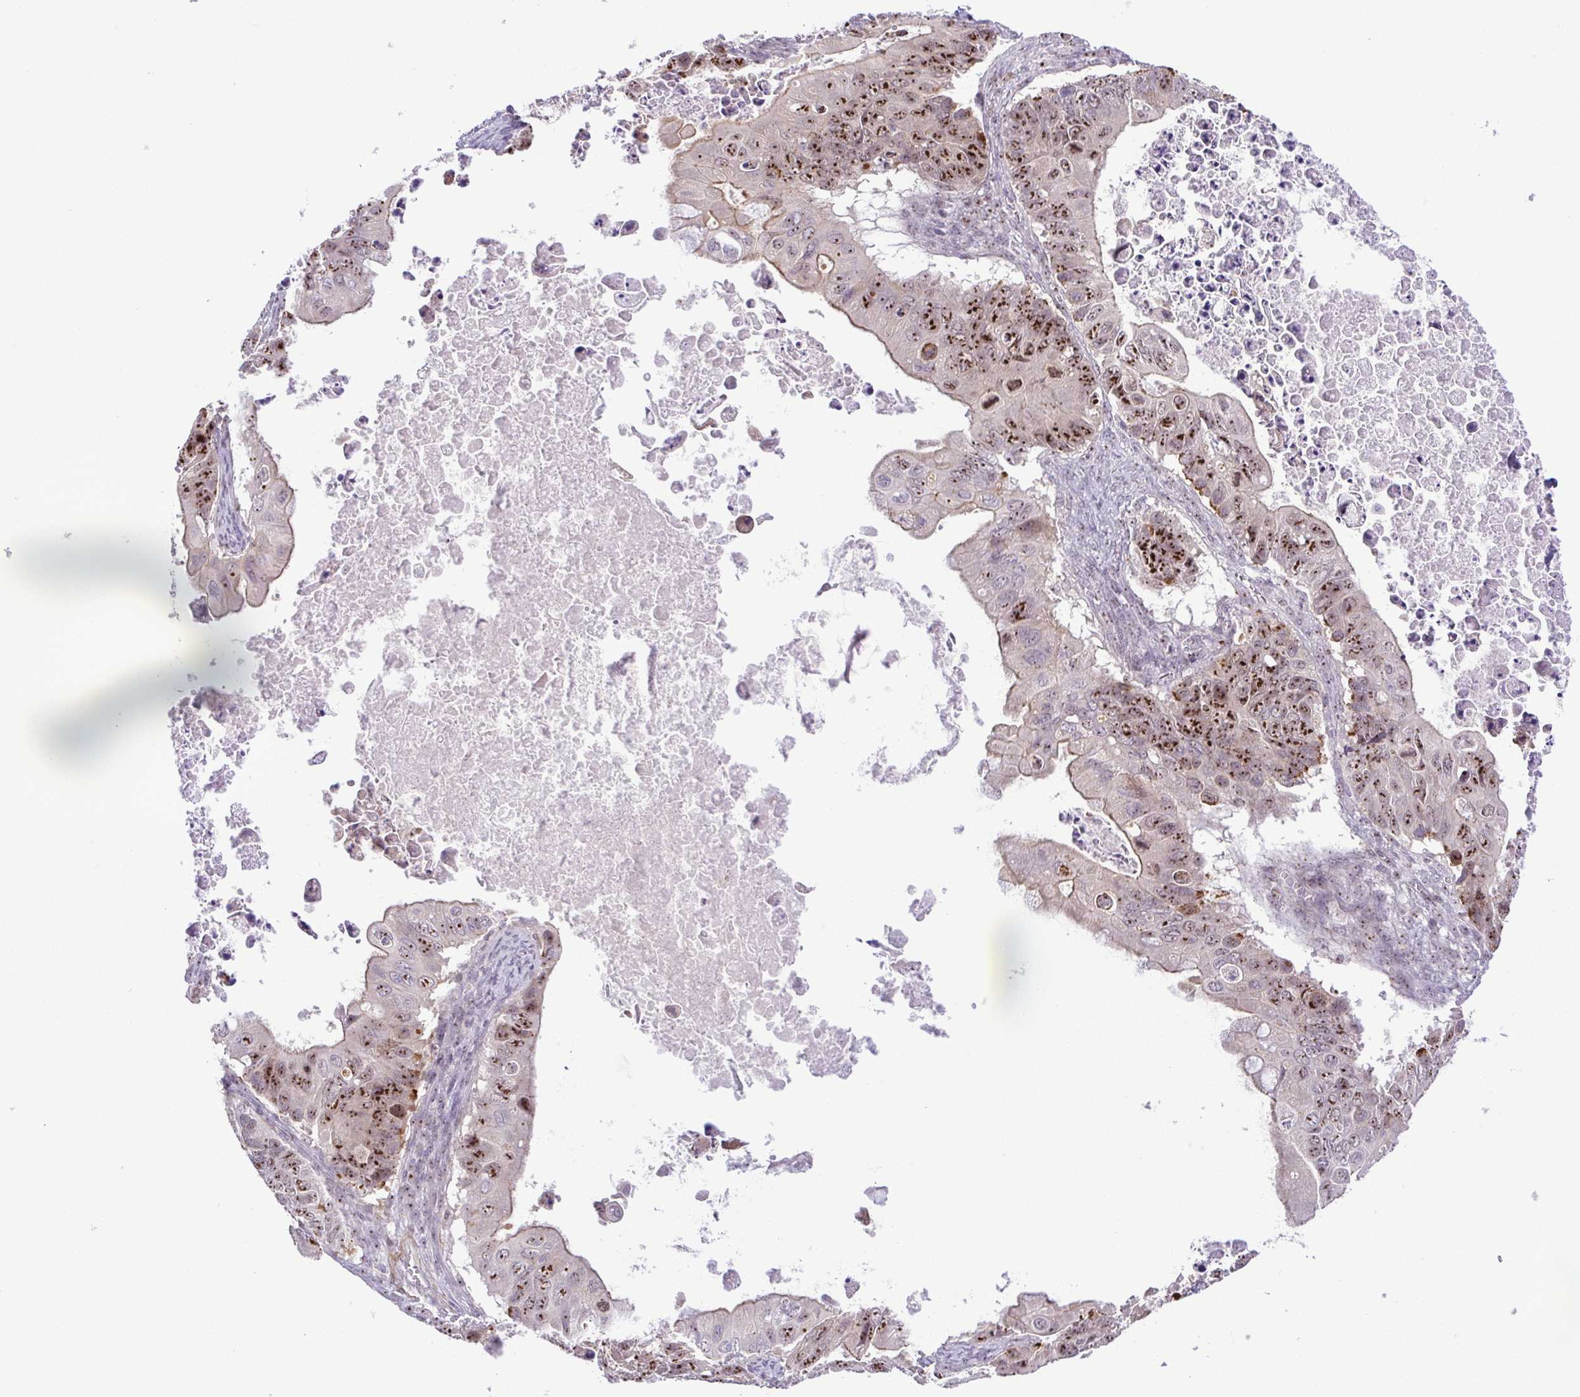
{"staining": {"intensity": "strong", "quantity": "25%-75%", "location": "nuclear"}, "tissue": "ovarian cancer", "cell_type": "Tumor cells", "image_type": "cancer", "snomed": [{"axis": "morphology", "description": "Cystadenocarcinoma, mucinous, NOS"}, {"axis": "topography", "description": "Ovary"}], "caption": "Brown immunohistochemical staining in ovarian cancer (mucinous cystadenocarcinoma) shows strong nuclear staining in approximately 25%-75% of tumor cells.", "gene": "RSL24D1", "patient": {"sex": "female", "age": 64}}